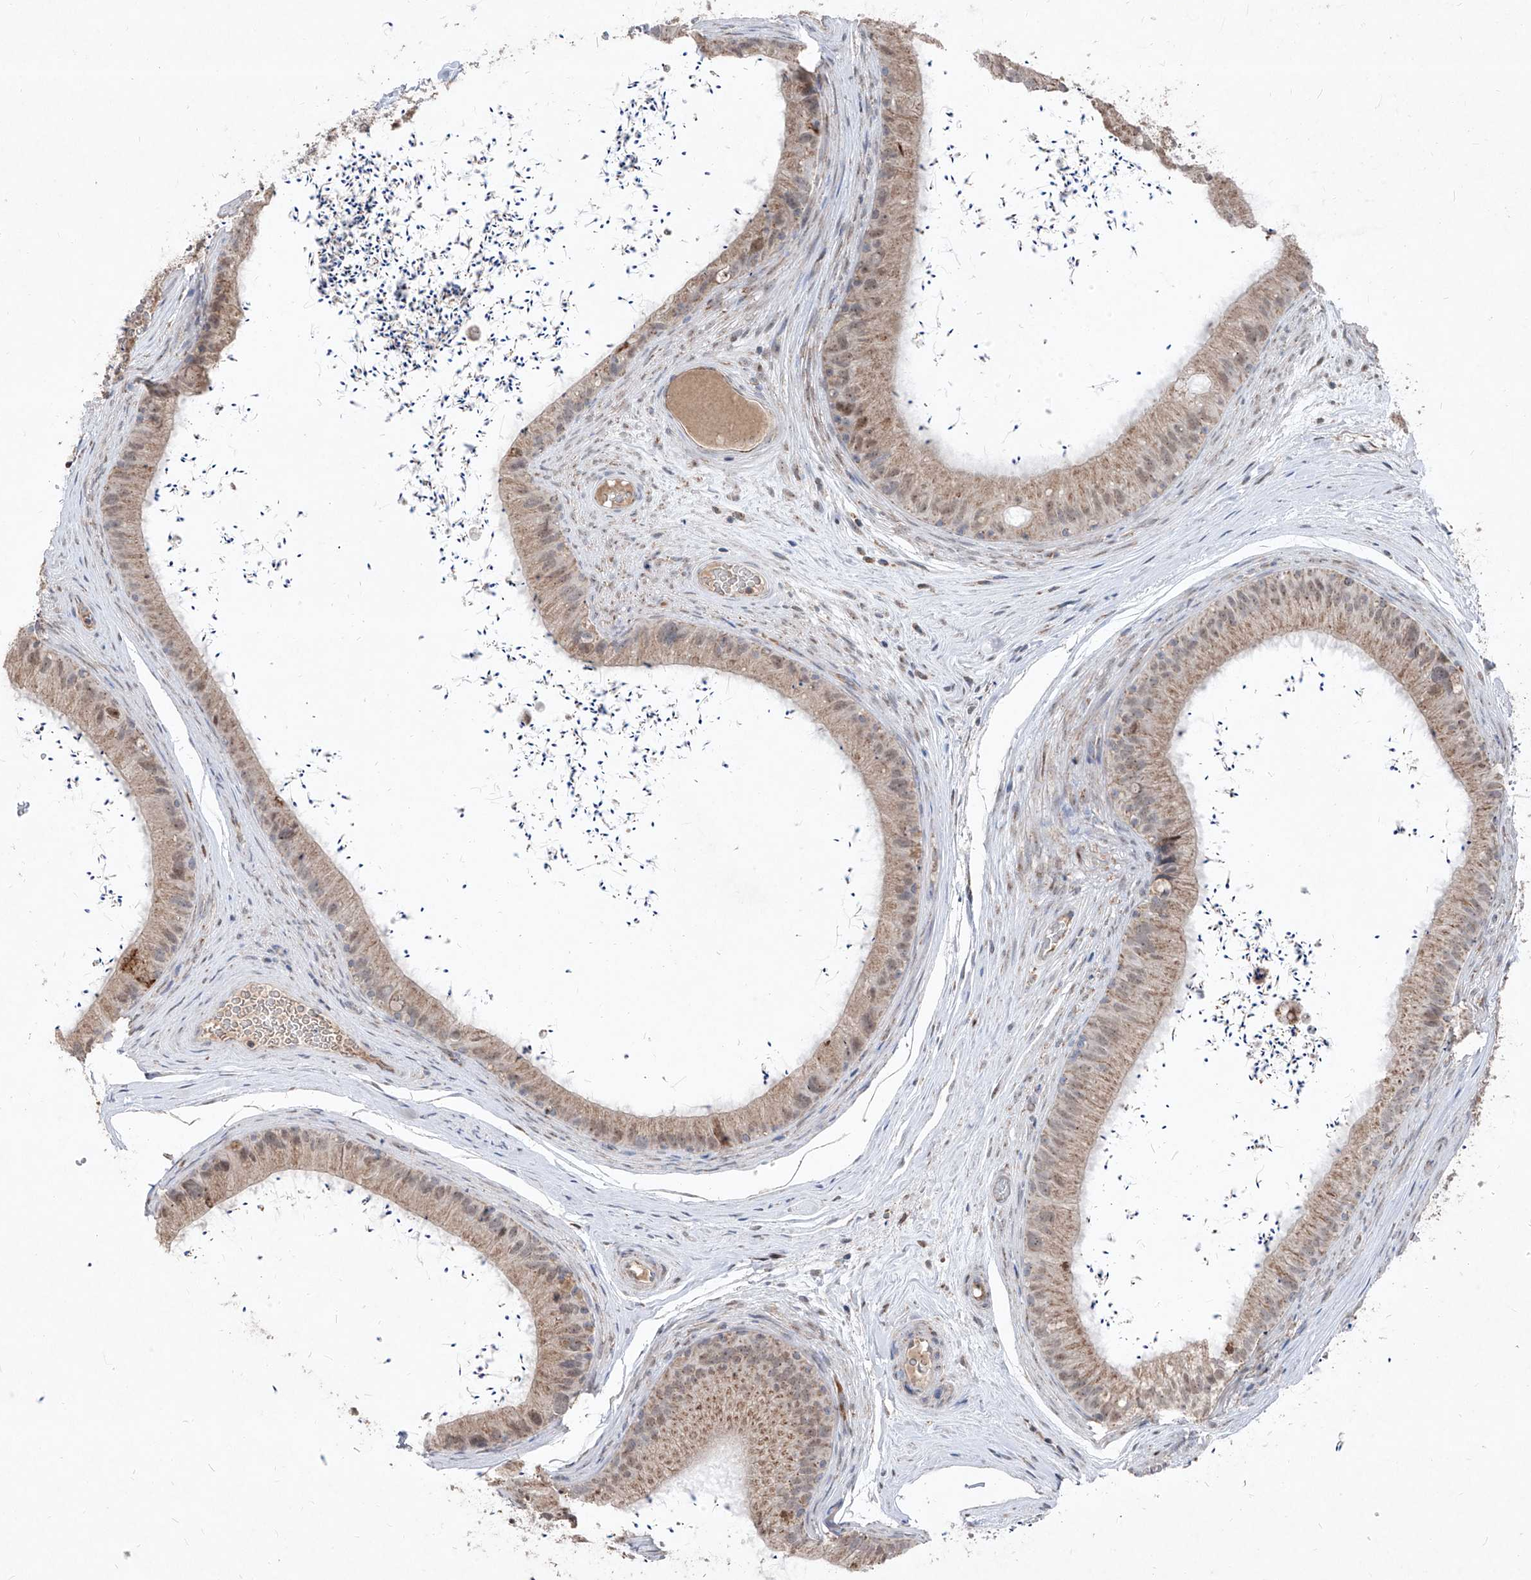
{"staining": {"intensity": "weak", "quantity": ">75%", "location": "cytoplasmic/membranous,nuclear"}, "tissue": "epididymis", "cell_type": "Glandular cells", "image_type": "normal", "snomed": [{"axis": "morphology", "description": "Normal tissue, NOS"}, {"axis": "topography", "description": "Epididymis, spermatic cord, NOS"}], "caption": "Immunohistochemistry (IHC) histopathology image of normal human epididymis stained for a protein (brown), which shows low levels of weak cytoplasmic/membranous,nuclear expression in about >75% of glandular cells.", "gene": "NDUFB3", "patient": {"sex": "male", "age": 50}}